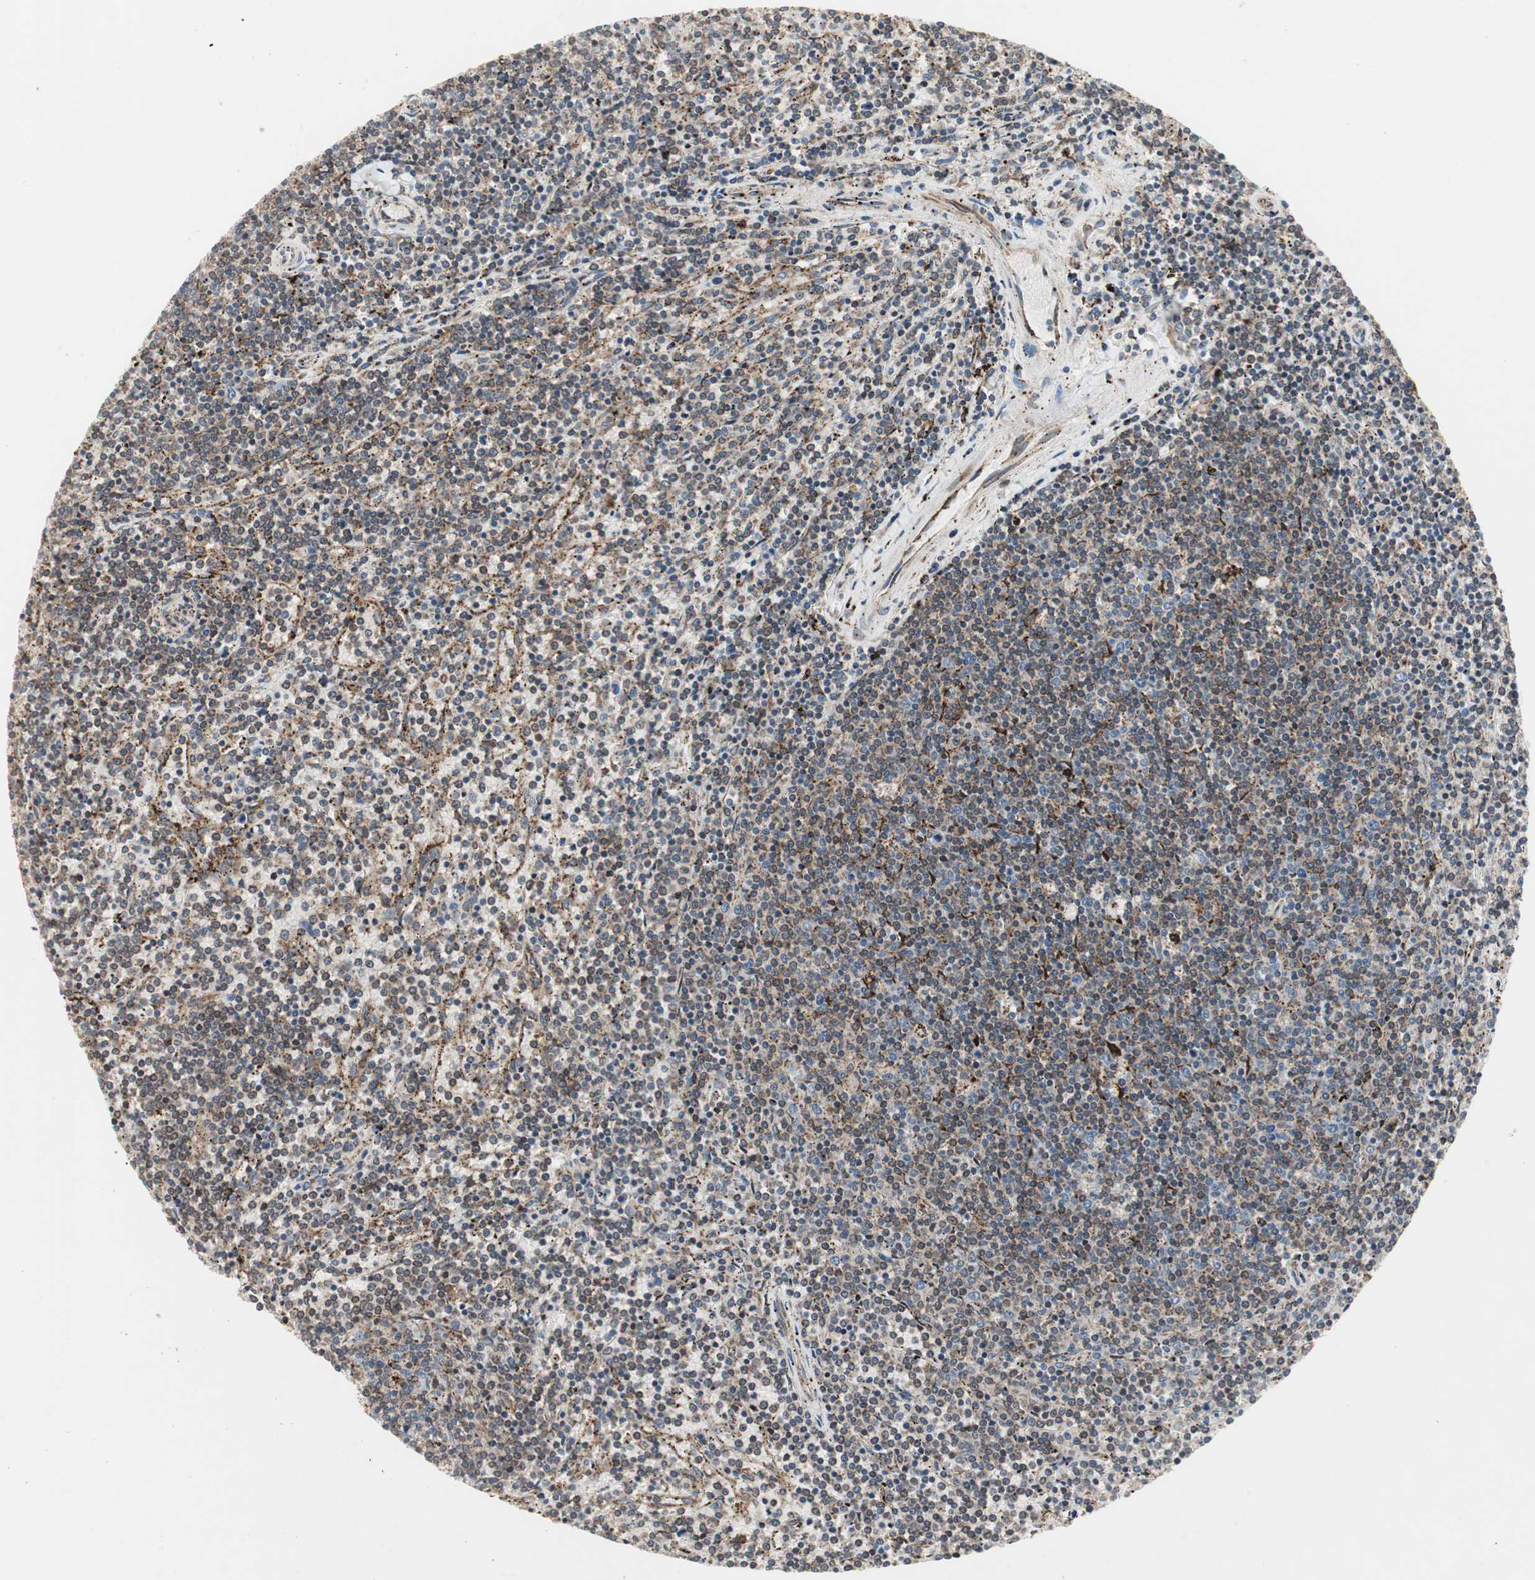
{"staining": {"intensity": "moderate", "quantity": ">75%", "location": "cytoplasmic/membranous"}, "tissue": "lymphoma", "cell_type": "Tumor cells", "image_type": "cancer", "snomed": [{"axis": "morphology", "description": "Malignant lymphoma, non-Hodgkin's type, Low grade"}, {"axis": "topography", "description": "Spleen"}], "caption": "This is a micrograph of IHC staining of low-grade malignant lymphoma, non-Hodgkin's type, which shows moderate positivity in the cytoplasmic/membranous of tumor cells.", "gene": "H6PD", "patient": {"sex": "female", "age": 50}}